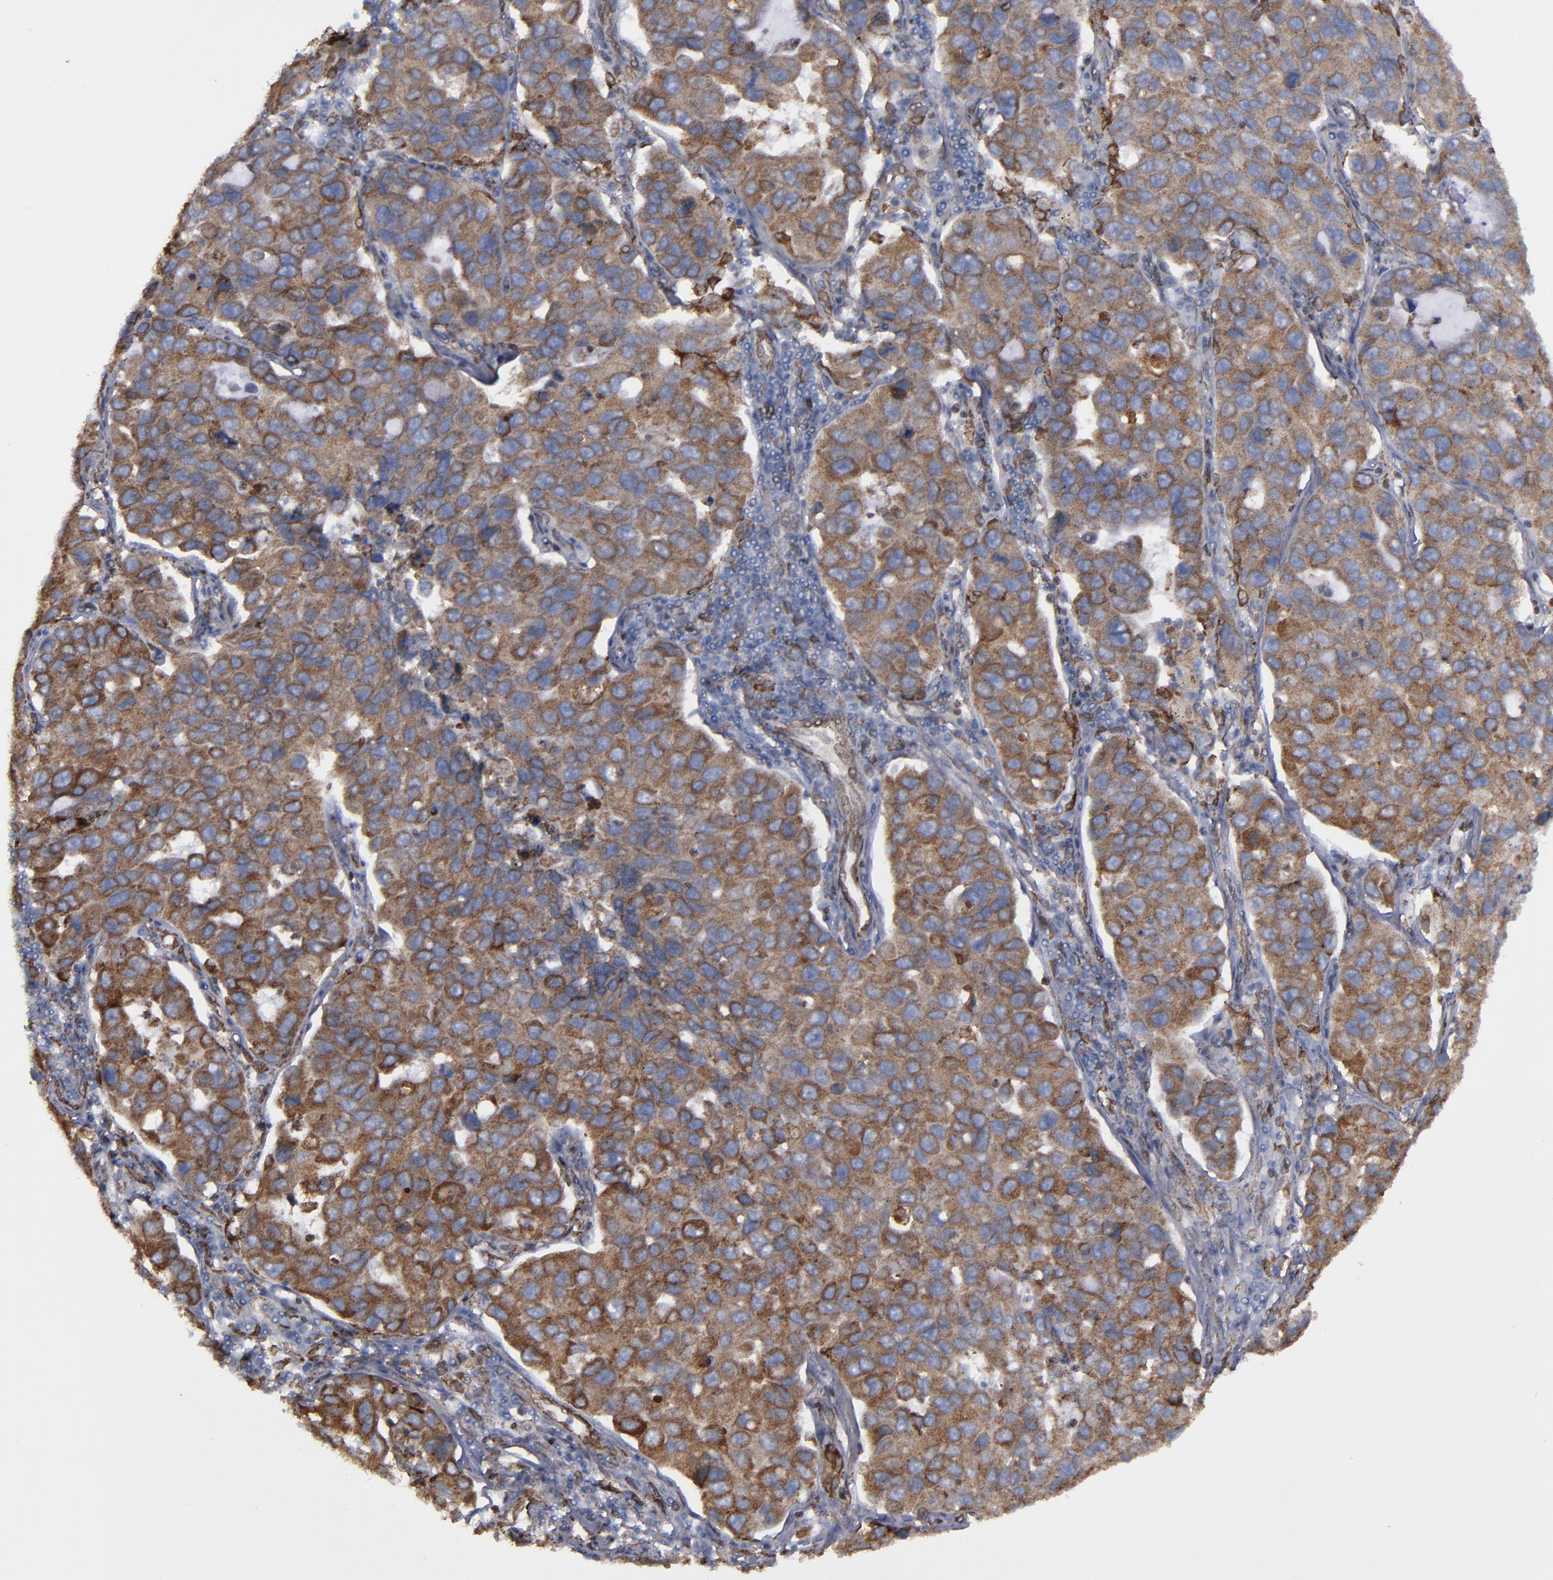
{"staining": {"intensity": "moderate", "quantity": ">75%", "location": "cytoplasmic/membranous"}, "tissue": "lung cancer", "cell_type": "Tumor cells", "image_type": "cancer", "snomed": [{"axis": "morphology", "description": "Adenocarcinoma, NOS"}, {"axis": "topography", "description": "Lung"}], "caption": "Immunohistochemistry (IHC) staining of lung adenocarcinoma, which exhibits medium levels of moderate cytoplasmic/membranous expression in about >75% of tumor cells indicating moderate cytoplasmic/membranous protein staining. The staining was performed using DAB (brown) for protein detection and nuclei were counterstained in hematoxylin (blue).", "gene": "ERLIN2", "patient": {"sex": "male", "age": 64}}